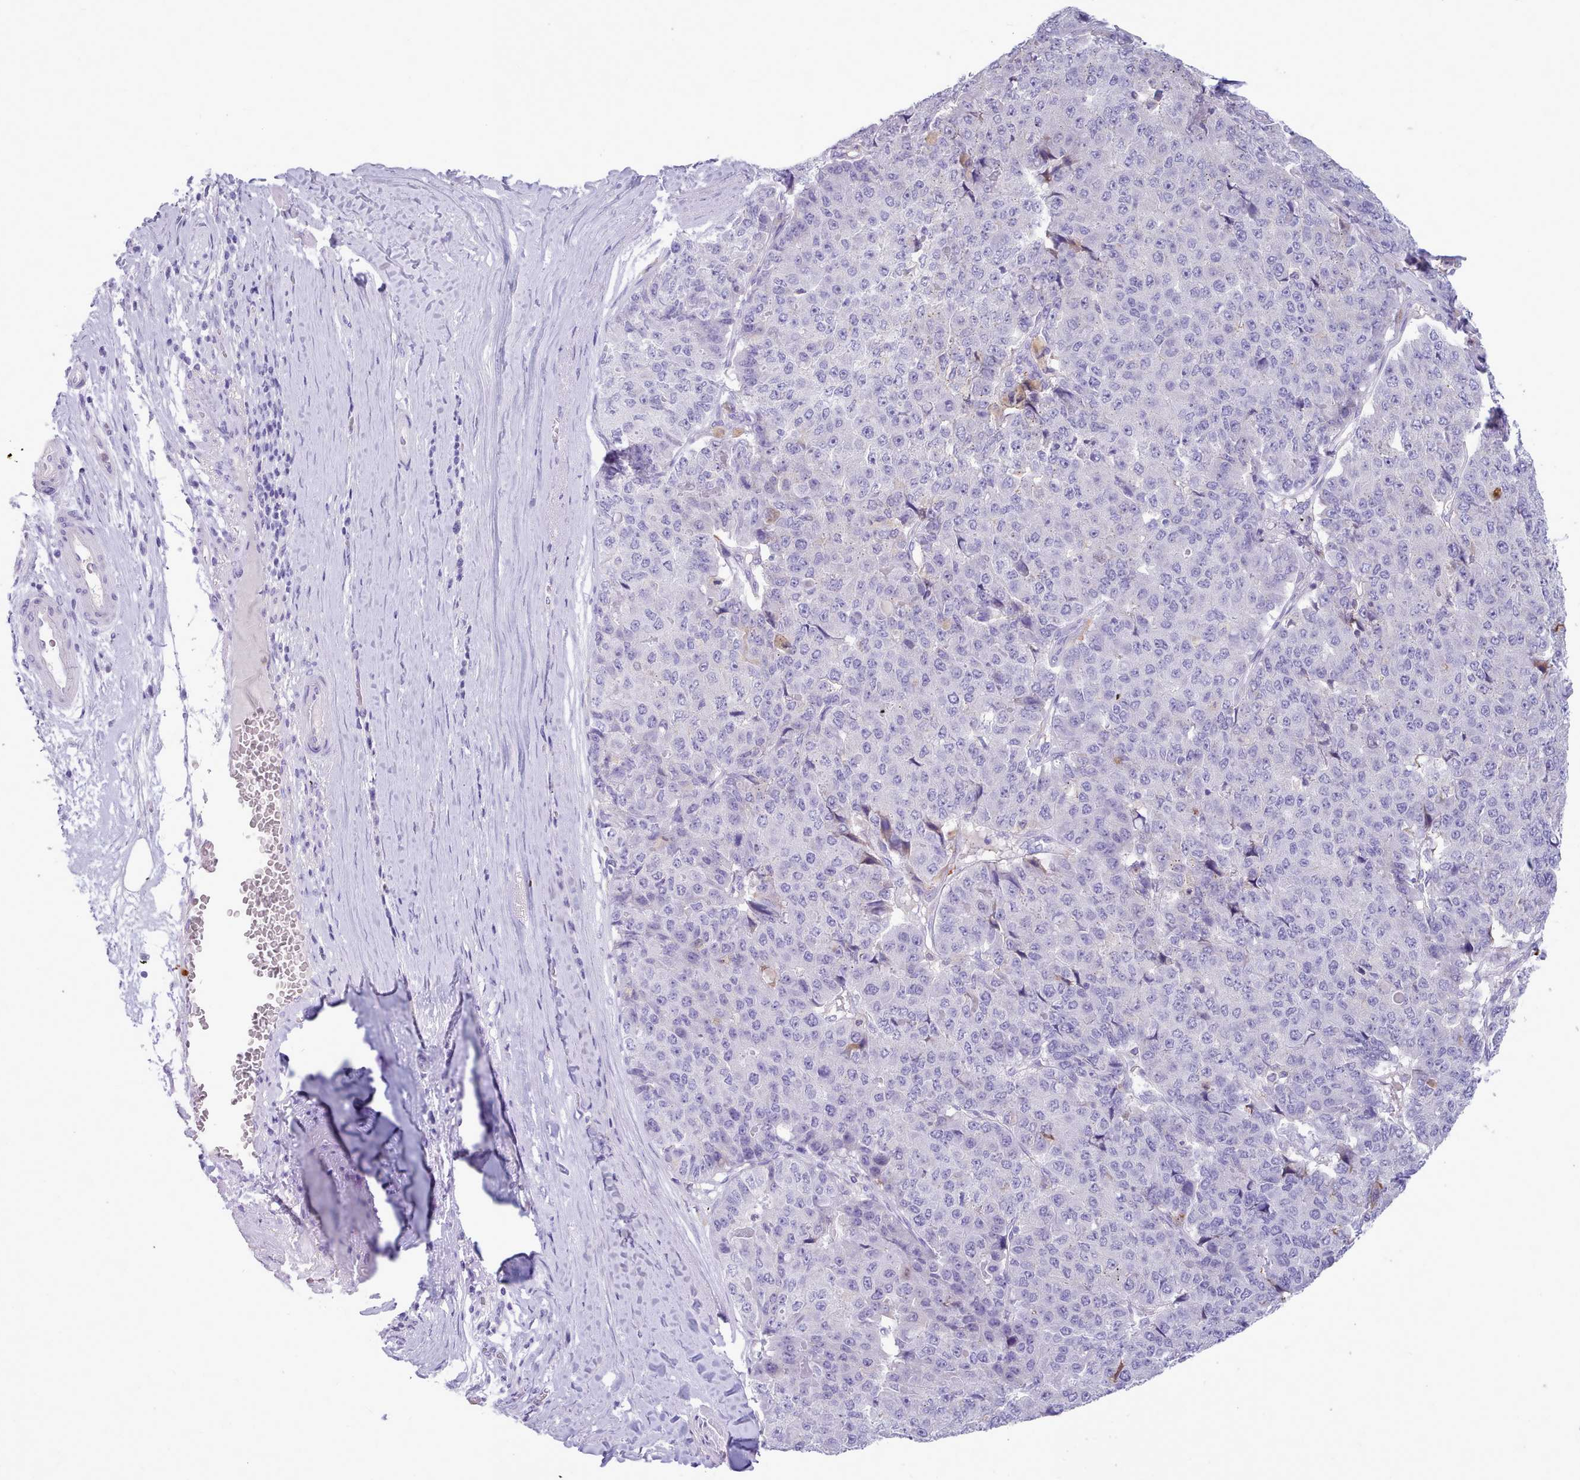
{"staining": {"intensity": "negative", "quantity": "none", "location": "none"}, "tissue": "pancreatic cancer", "cell_type": "Tumor cells", "image_type": "cancer", "snomed": [{"axis": "morphology", "description": "Adenocarcinoma, NOS"}, {"axis": "topography", "description": "Pancreas"}], "caption": "This is an IHC histopathology image of pancreatic adenocarcinoma. There is no expression in tumor cells.", "gene": "NKX1-2", "patient": {"sex": "male", "age": 50}}